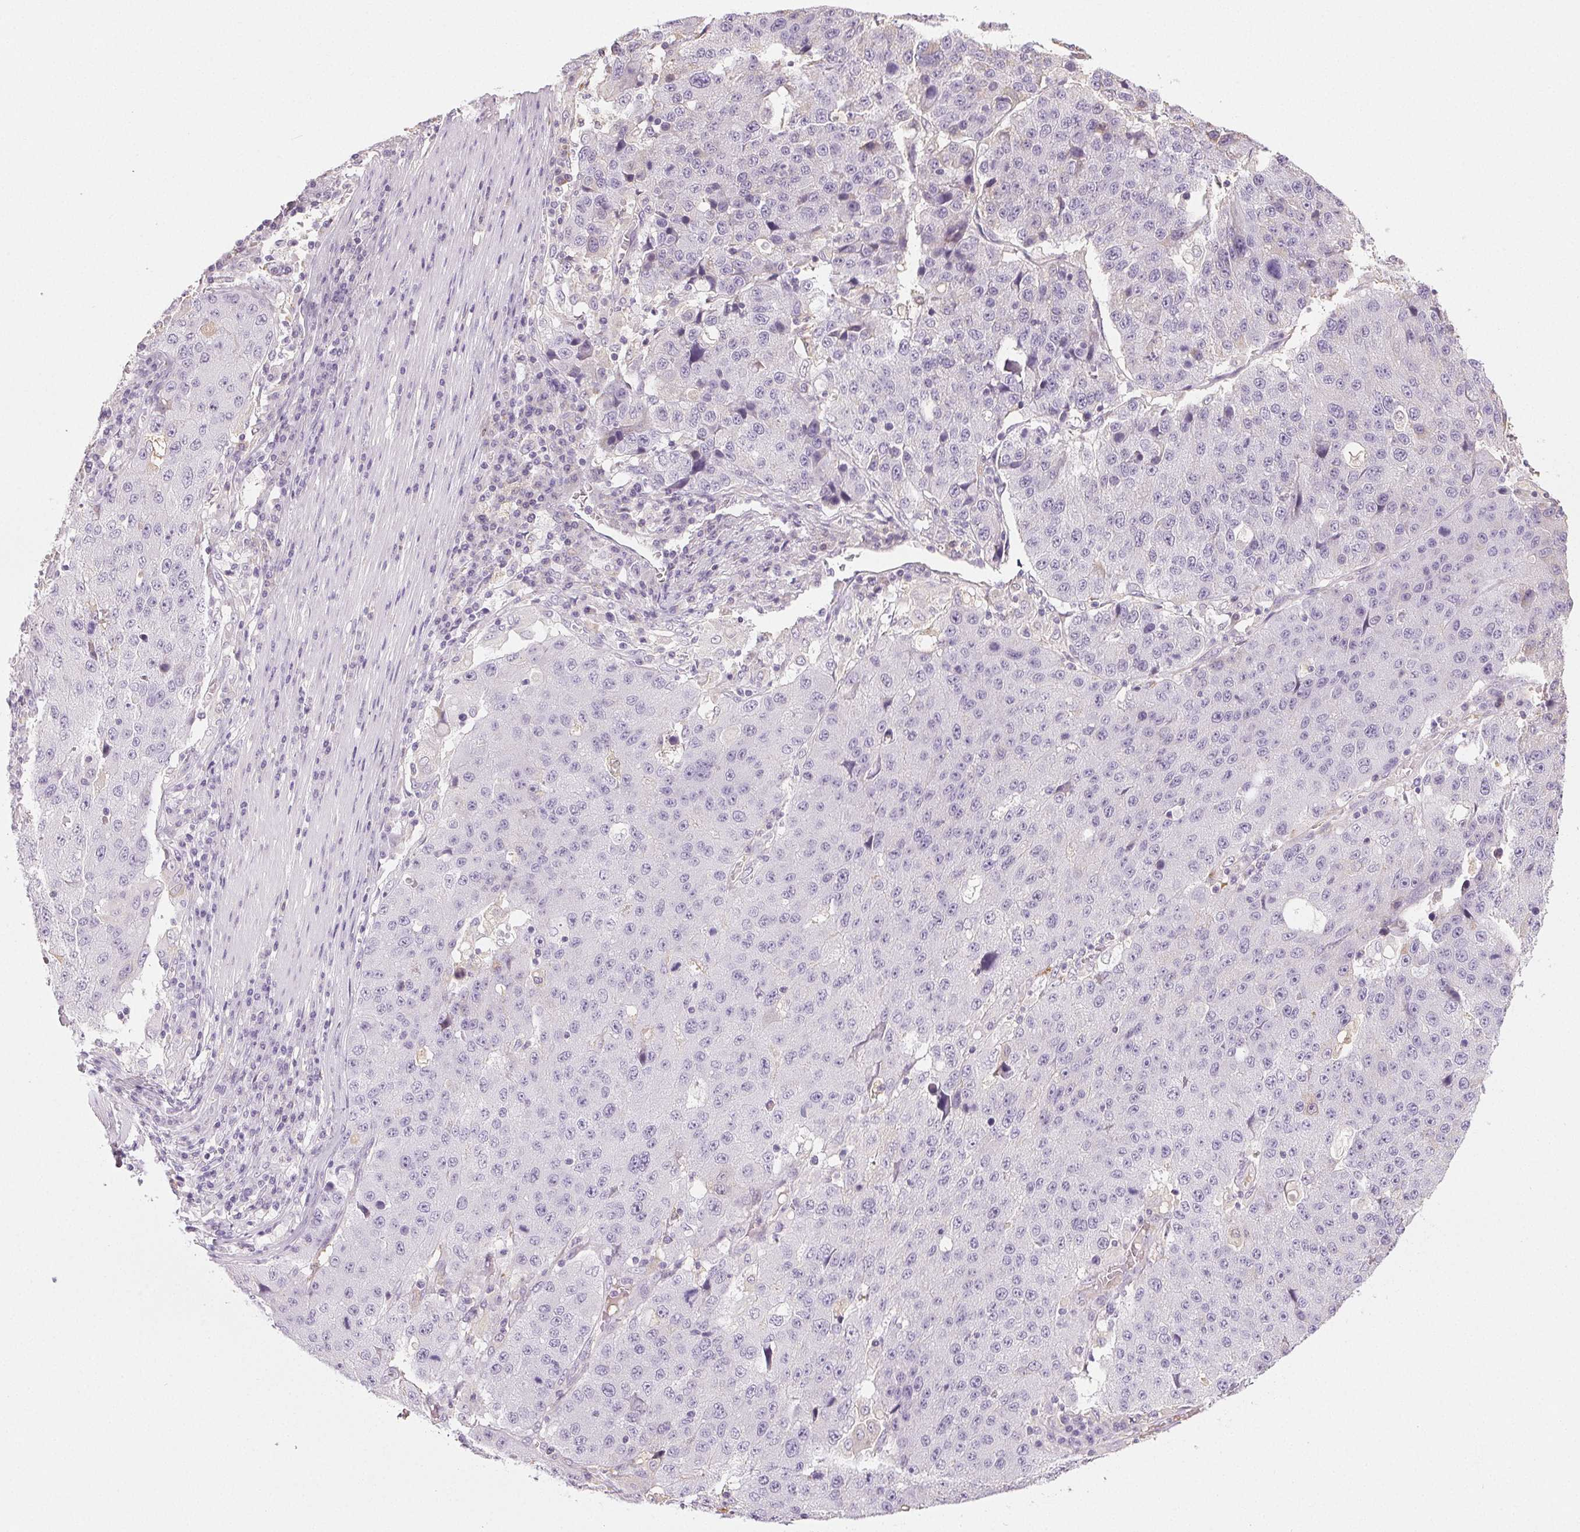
{"staining": {"intensity": "negative", "quantity": "none", "location": "none"}, "tissue": "stomach cancer", "cell_type": "Tumor cells", "image_type": "cancer", "snomed": [{"axis": "morphology", "description": "Adenocarcinoma, NOS"}, {"axis": "topography", "description": "Stomach"}], "caption": "The histopathology image demonstrates no staining of tumor cells in stomach adenocarcinoma. (DAB IHC visualized using brightfield microscopy, high magnification).", "gene": "COL7A1", "patient": {"sex": "male", "age": 71}}